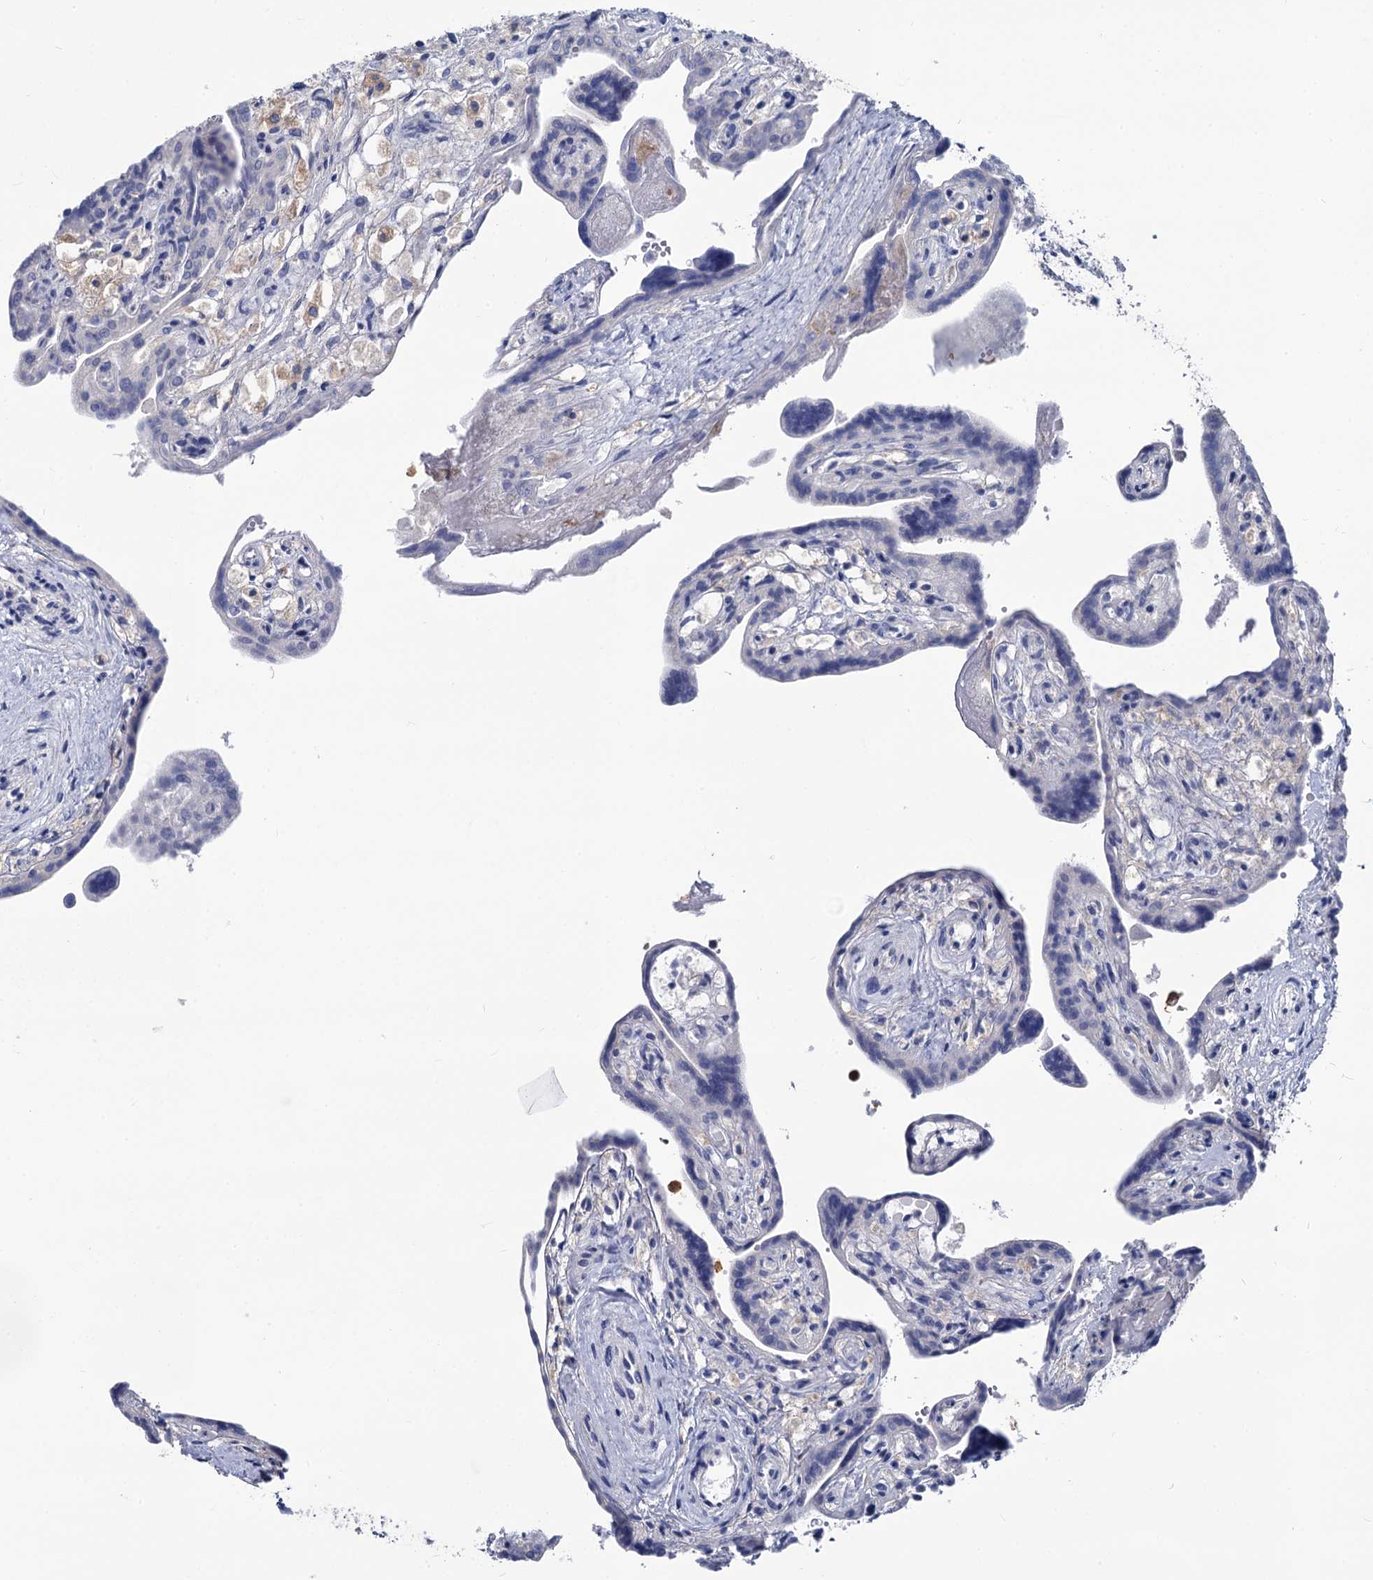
{"staining": {"intensity": "negative", "quantity": "none", "location": "none"}, "tissue": "placenta", "cell_type": "Decidual cells", "image_type": "normal", "snomed": [{"axis": "morphology", "description": "Normal tissue, NOS"}, {"axis": "topography", "description": "Placenta"}], "caption": "Human placenta stained for a protein using immunohistochemistry shows no positivity in decidual cells.", "gene": "RHOG", "patient": {"sex": "female", "age": 37}}